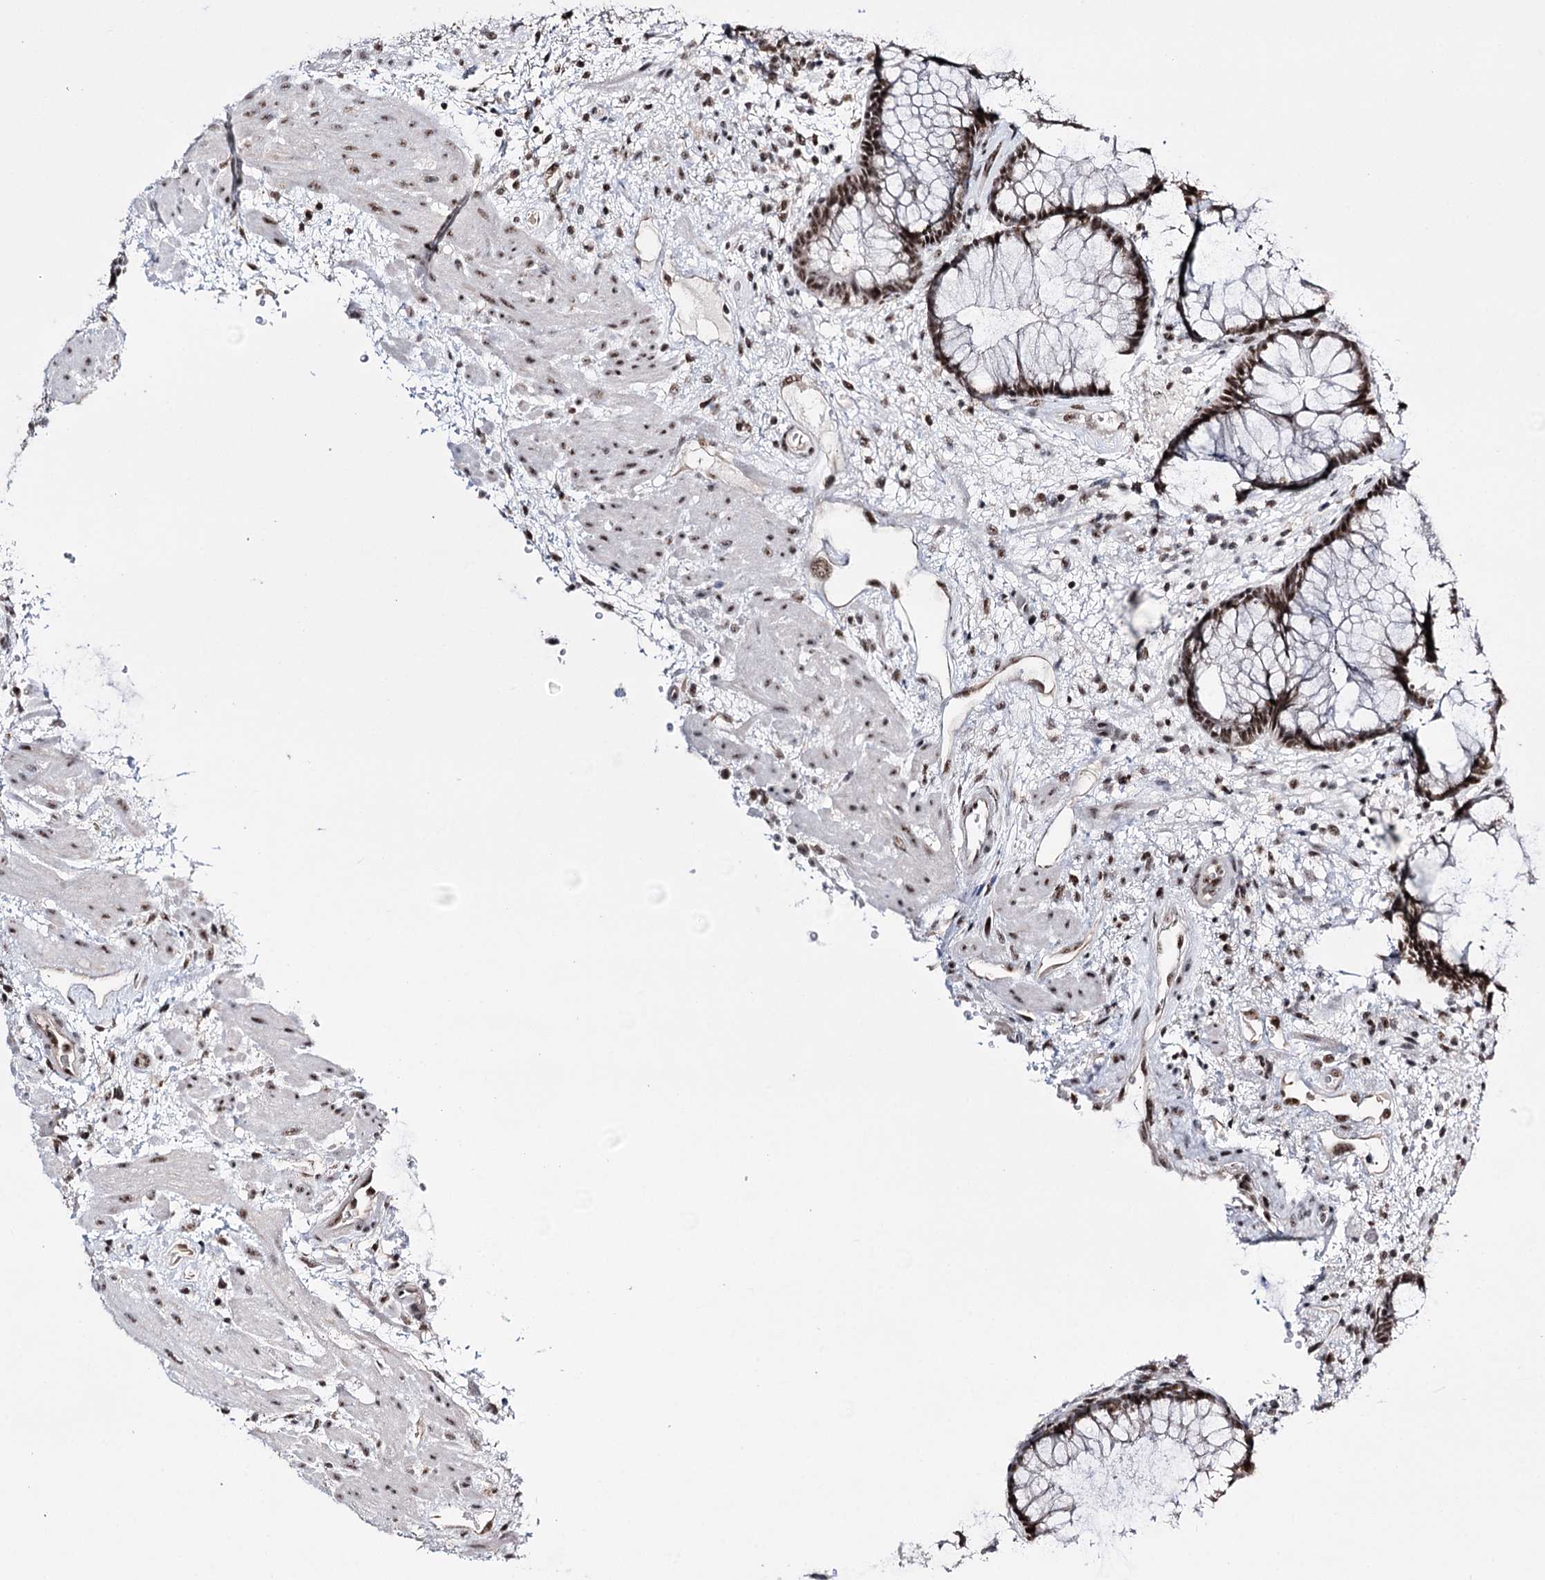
{"staining": {"intensity": "strong", "quantity": ">75%", "location": "nuclear"}, "tissue": "rectum", "cell_type": "Glandular cells", "image_type": "normal", "snomed": [{"axis": "morphology", "description": "Normal tissue, NOS"}, {"axis": "topography", "description": "Rectum"}], "caption": "Brown immunohistochemical staining in normal rectum reveals strong nuclear positivity in about >75% of glandular cells. (DAB IHC with brightfield microscopy, high magnification).", "gene": "PRPF40A", "patient": {"sex": "male", "age": 51}}